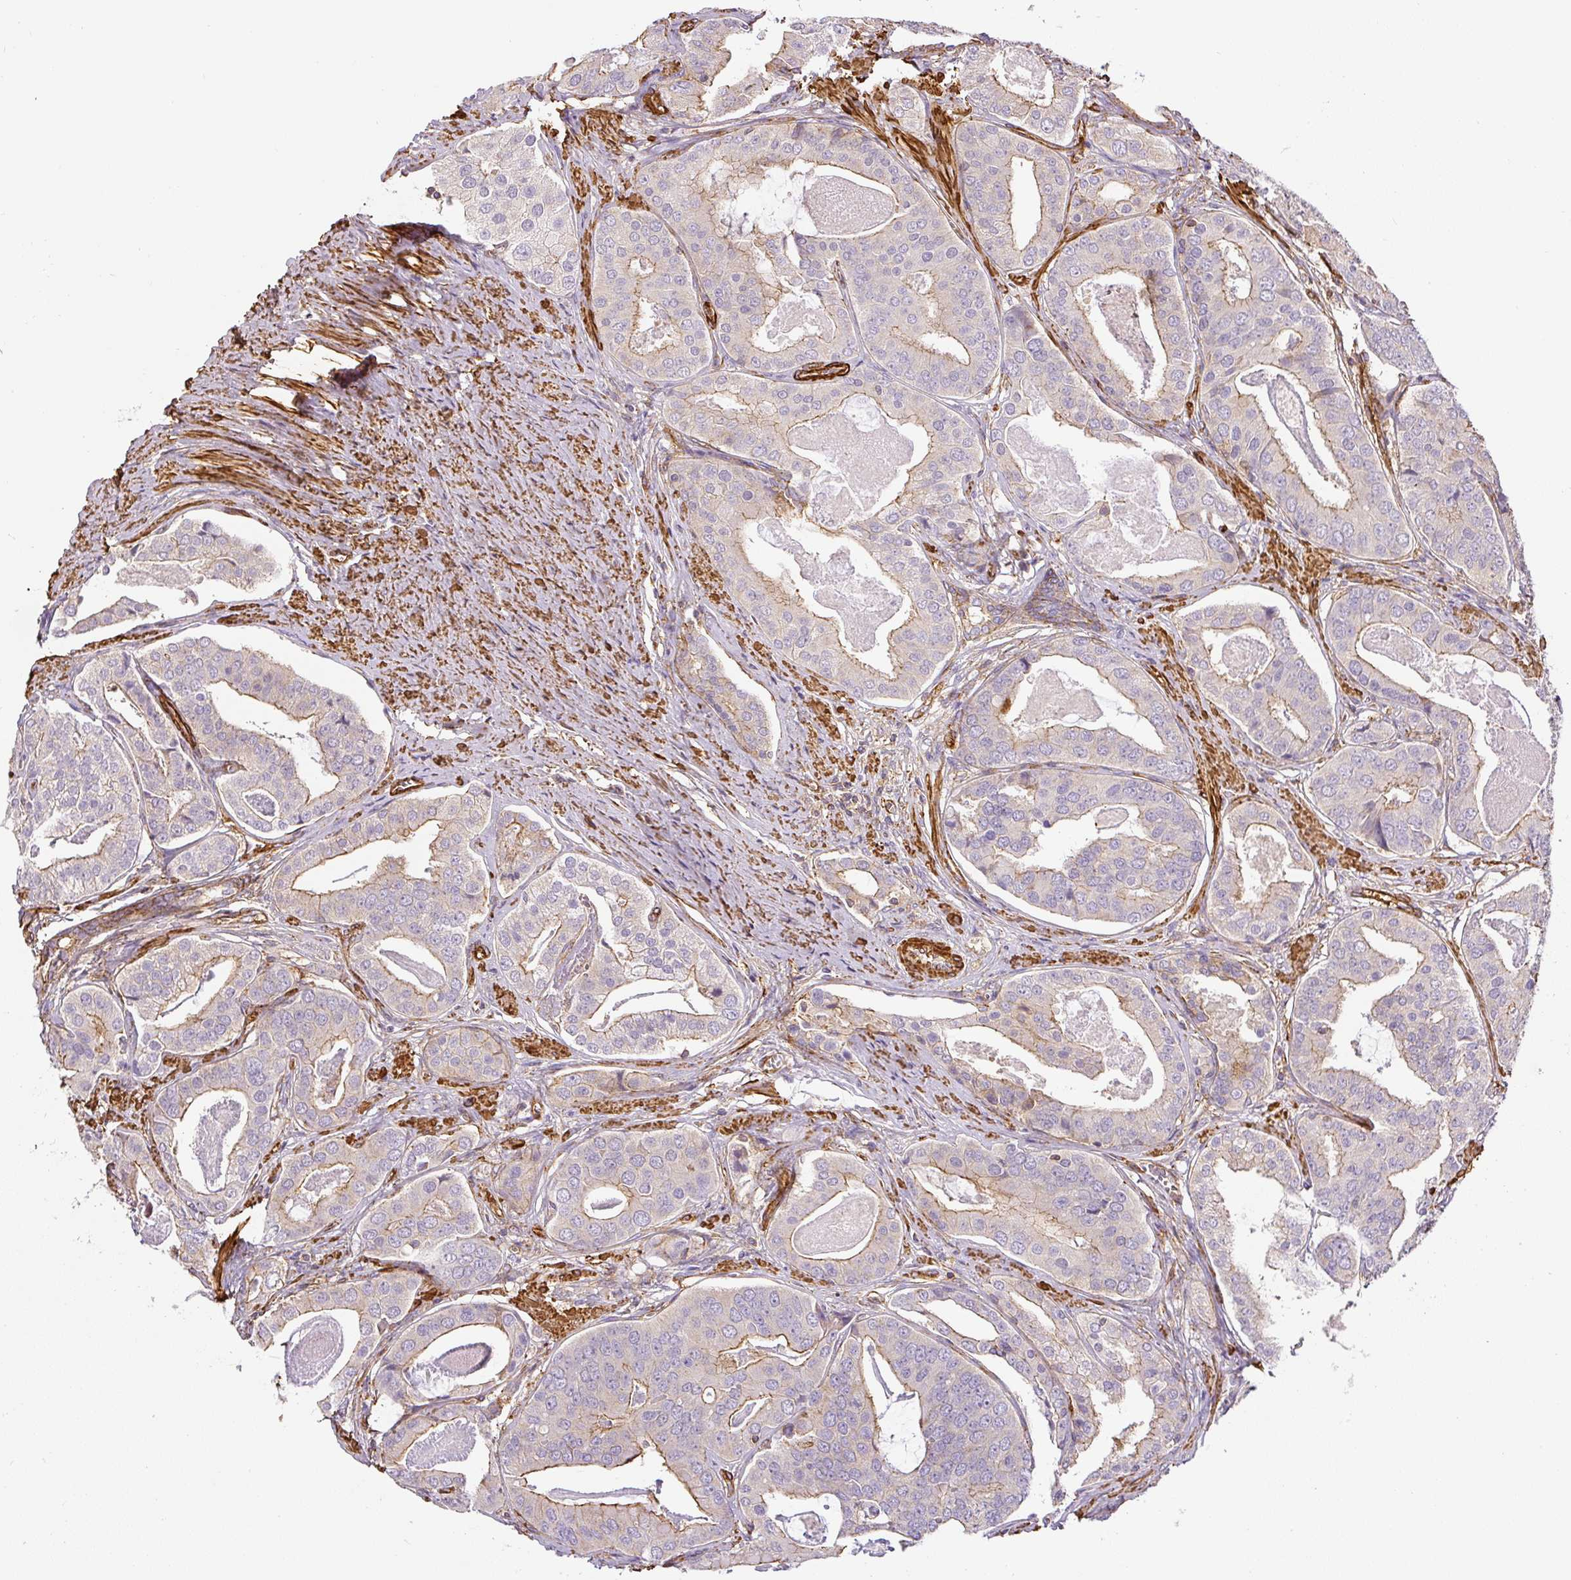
{"staining": {"intensity": "weak", "quantity": "25%-75%", "location": "cytoplasmic/membranous"}, "tissue": "prostate cancer", "cell_type": "Tumor cells", "image_type": "cancer", "snomed": [{"axis": "morphology", "description": "Adenocarcinoma, High grade"}, {"axis": "topography", "description": "Prostate"}], "caption": "About 25%-75% of tumor cells in prostate cancer (high-grade adenocarcinoma) reveal weak cytoplasmic/membranous protein staining as visualized by brown immunohistochemical staining.", "gene": "MYL12A", "patient": {"sex": "male", "age": 71}}